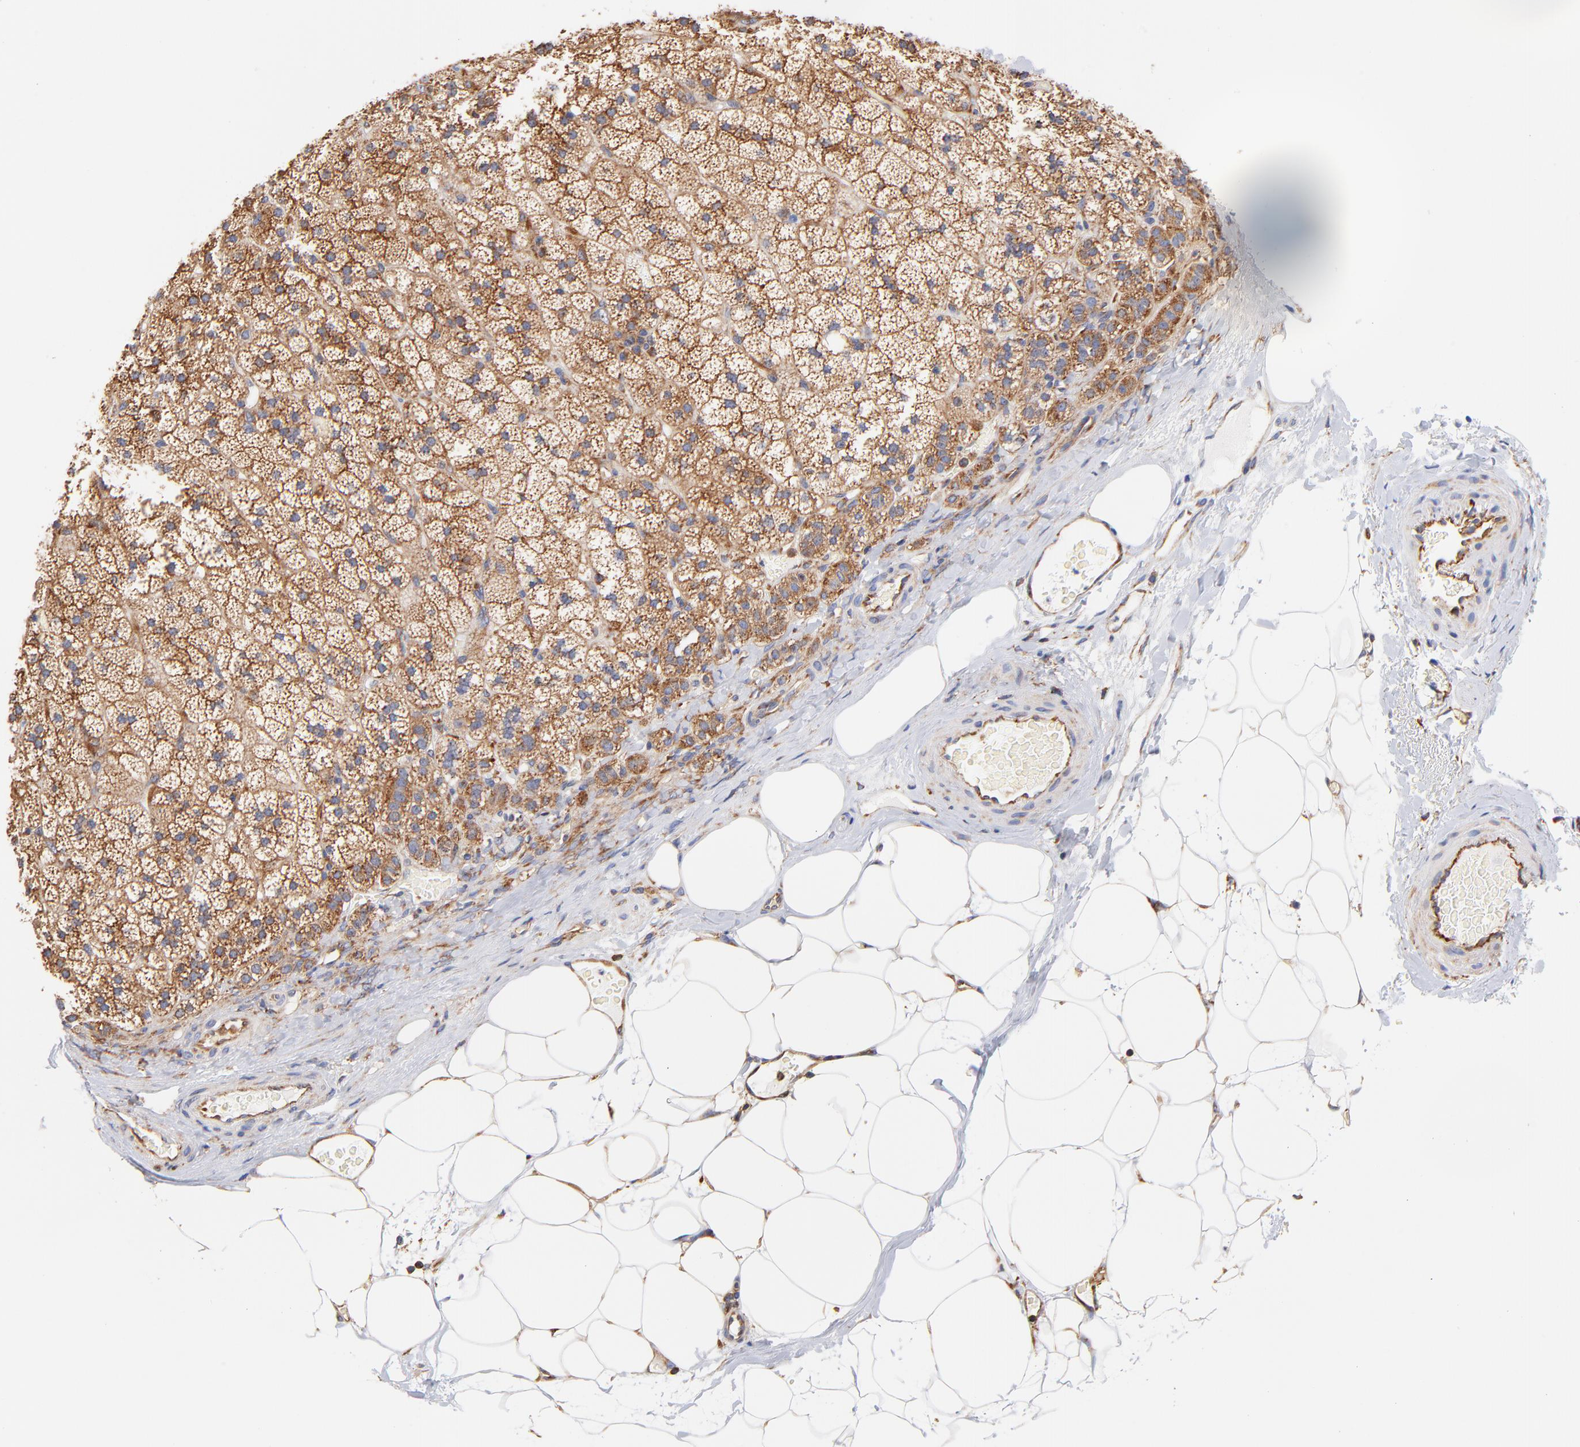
{"staining": {"intensity": "strong", "quantity": ">75%", "location": "cytoplasmic/membranous"}, "tissue": "adrenal gland", "cell_type": "Glandular cells", "image_type": "normal", "snomed": [{"axis": "morphology", "description": "Normal tissue, NOS"}, {"axis": "topography", "description": "Adrenal gland"}], "caption": "Strong cytoplasmic/membranous protein positivity is present in about >75% of glandular cells in adrenal gland.", "gene": "RPL27", "patient": {"sex": "male", "age": 35}}